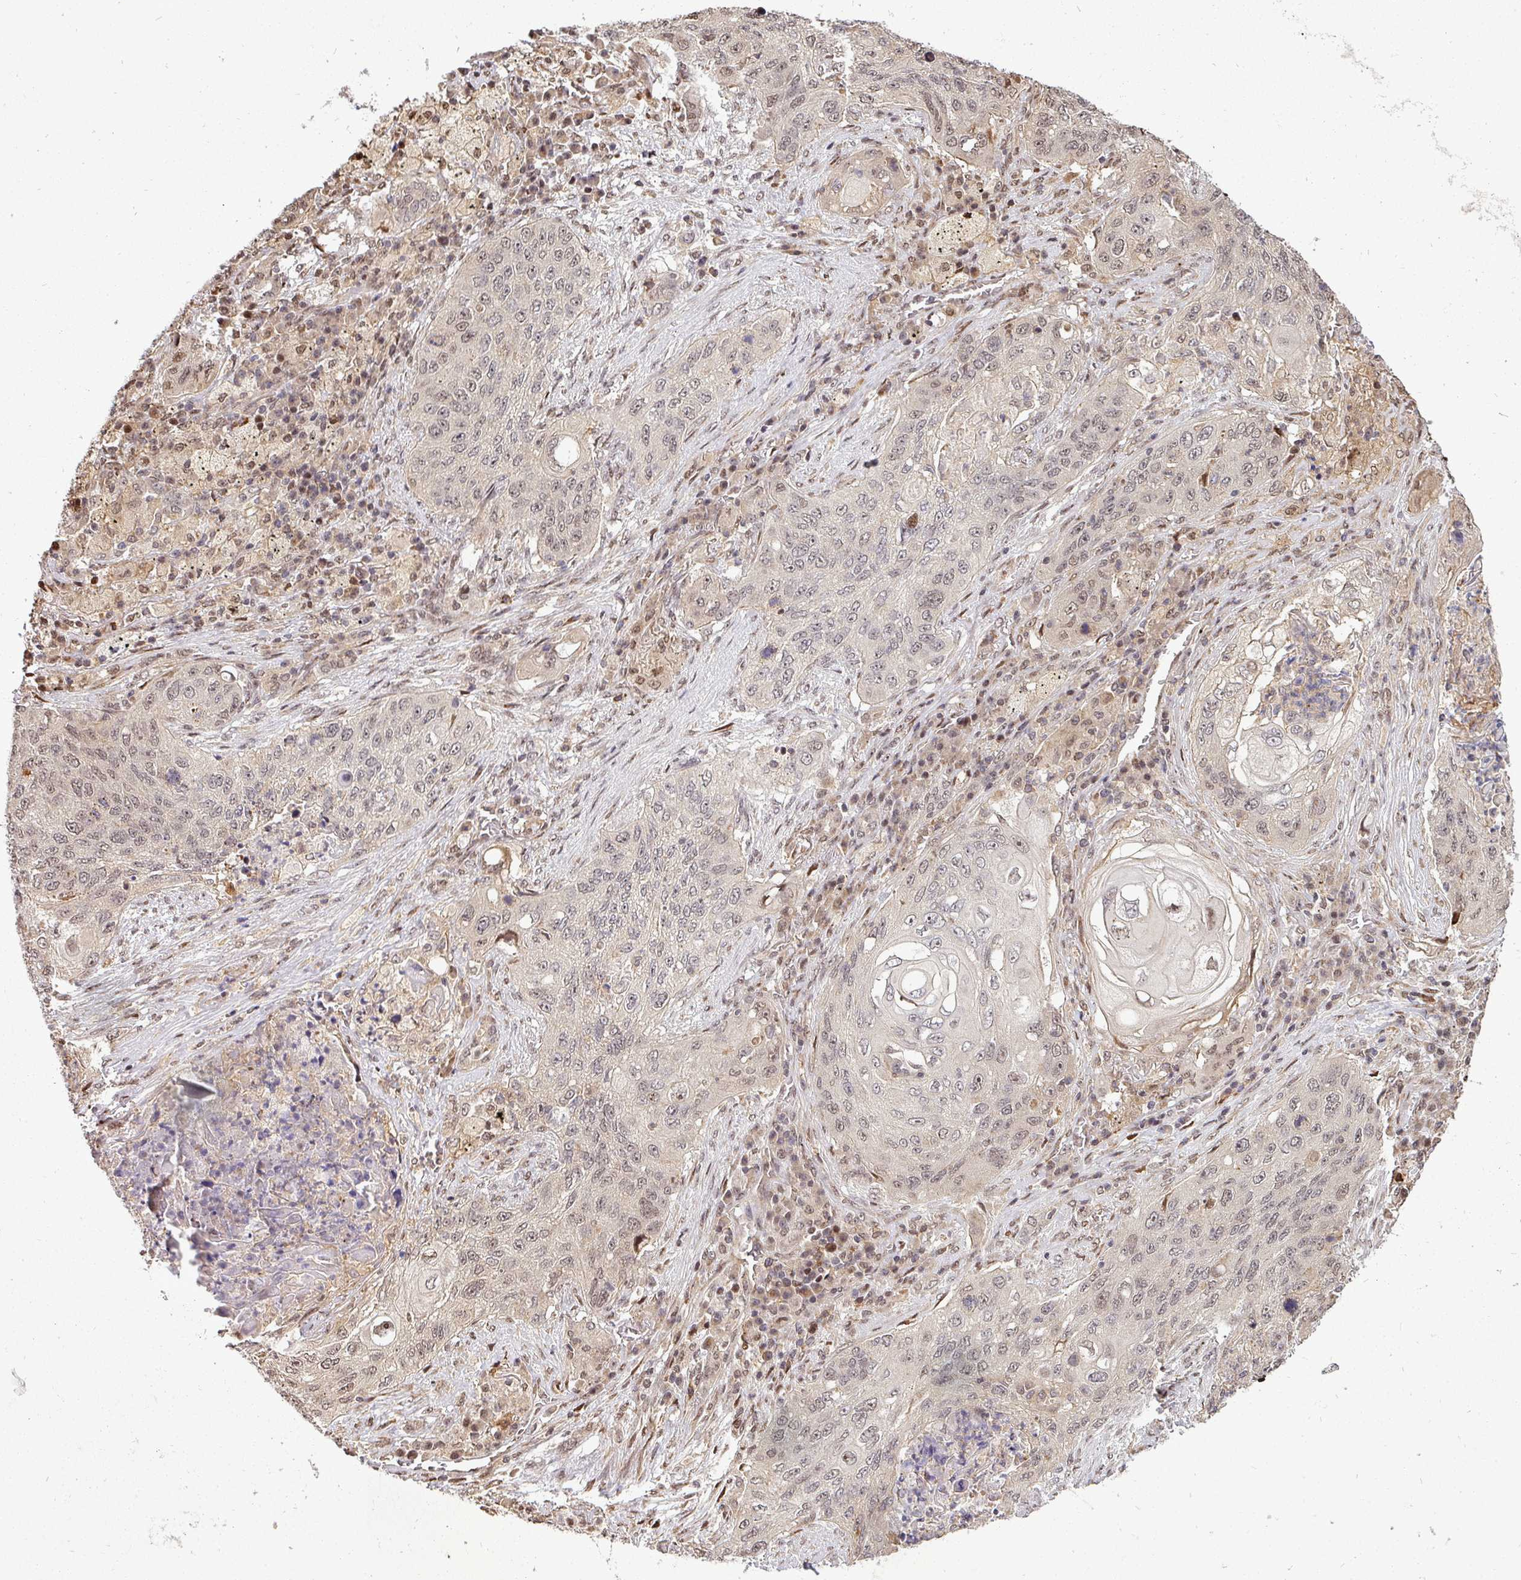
{"staining": {"intensity": "weak", "quantity": "25%-75%", "location": "nuclear"}, "tissue": "lung cancer", "cell_type": "Tumor cells", "image_type": "cancer", "snomed": [{"axis": "morphology", "description": "Squamous cell carcinoma, NOS"}, {"axis": "topography", "description": "Lung"}], "caption": "This micrograph reveals lung cancer (squamous cell carcinoma) stained with immunohistochemistry (IHC) to label a protein in brown. The nuclear of tumor cells show weak positivity for the protein. Nuclei are counter-stained blue.", "gene": "PATZ1", "patient": {"sex": "female", "age": 63}}